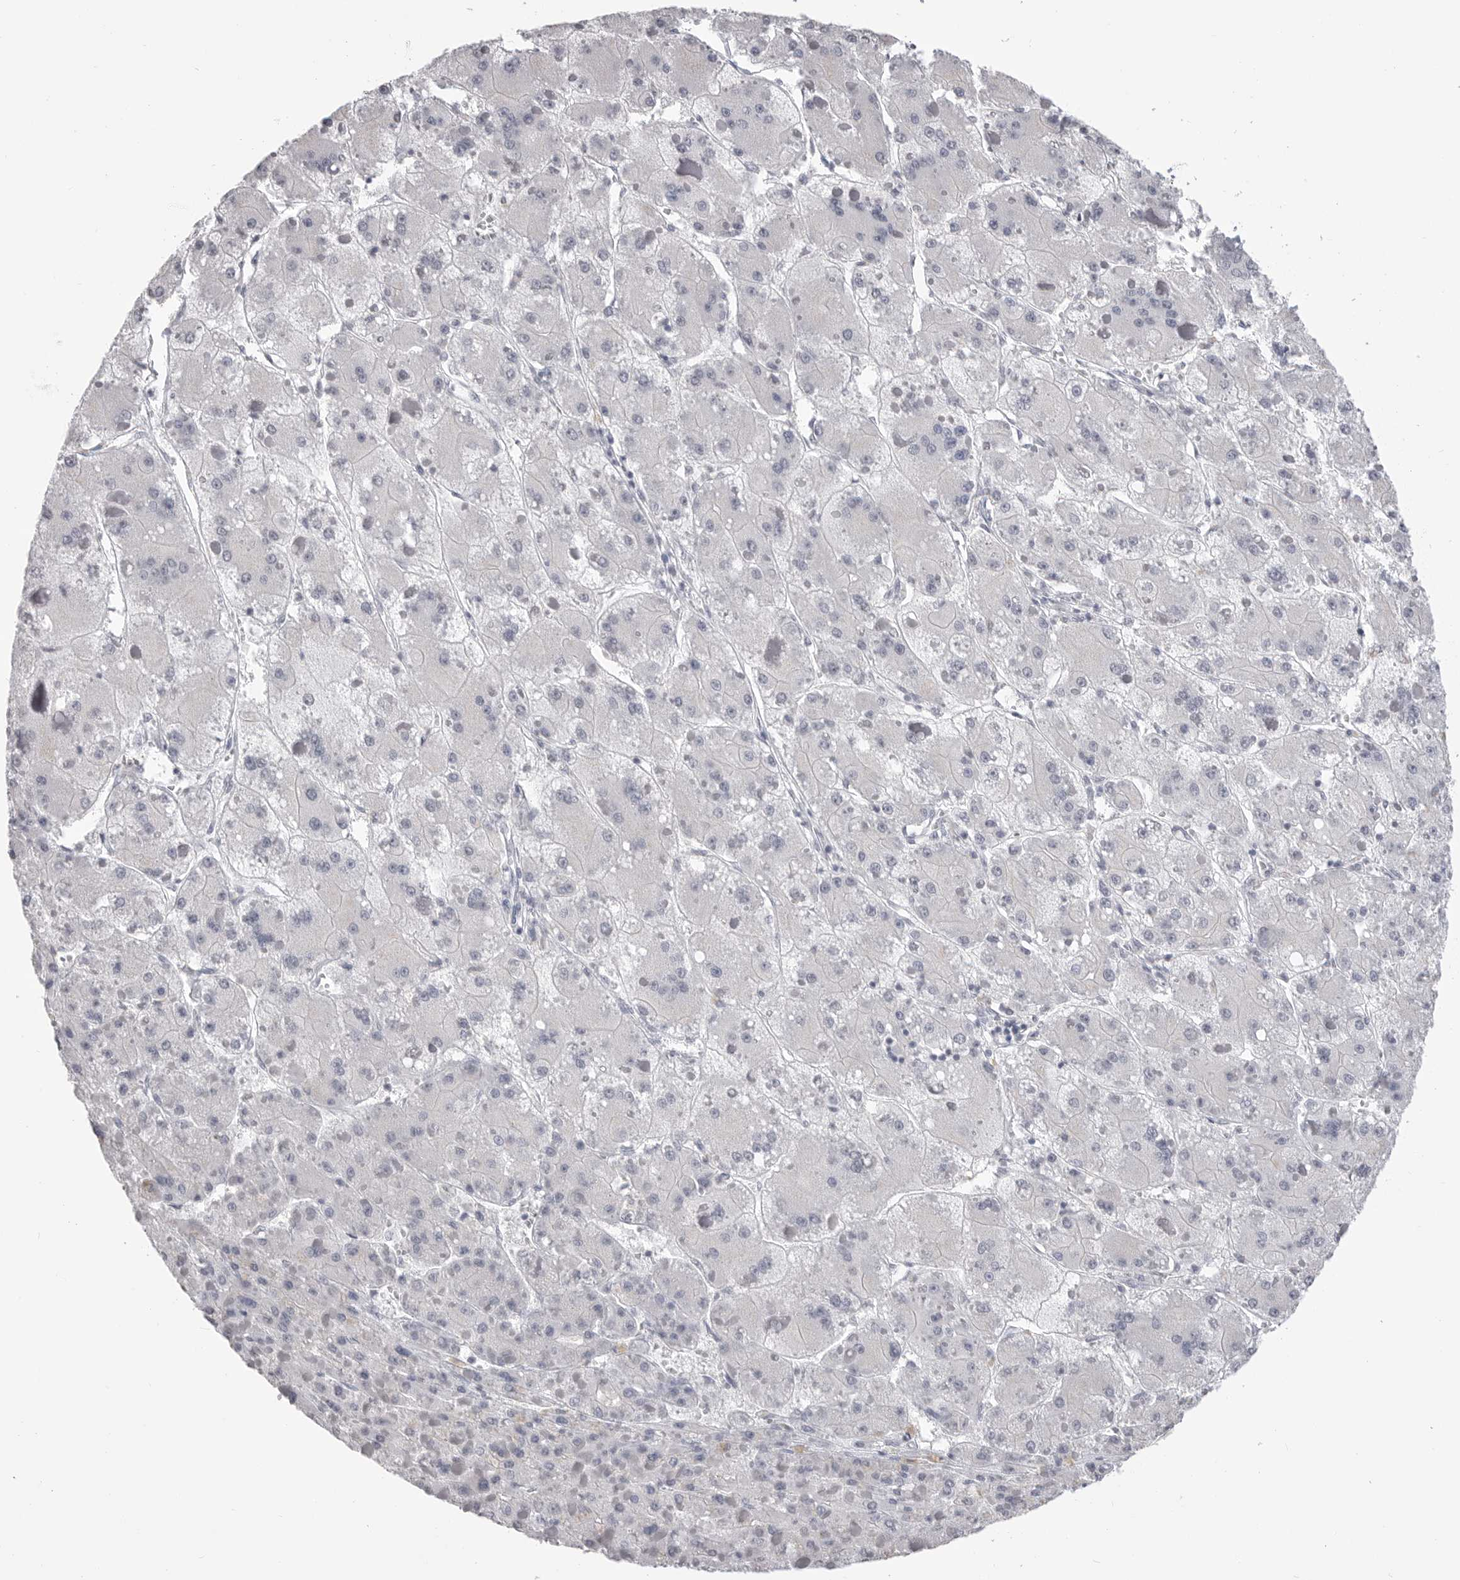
{"staining": {"intensity": "negative", "quantity": "none", "location": "none"}, "tissue": "liver cancer", "cell_type": "Tumor cells", "image_type": "cancer", "snomed": [{"axis": "morphology", "description": "Carcinoma, Hepatocellular, NOS"}, {"axis": "topography", "description": "Liver"}], "caption": "This image is of liver cancer stained with immunohistochemistry to label a protein in brown with the nuclei are counter-stained blue. There is no staining in tumor cells.", "gene": "ICAM5", "patient": {"sex": "female", "age": 73}}